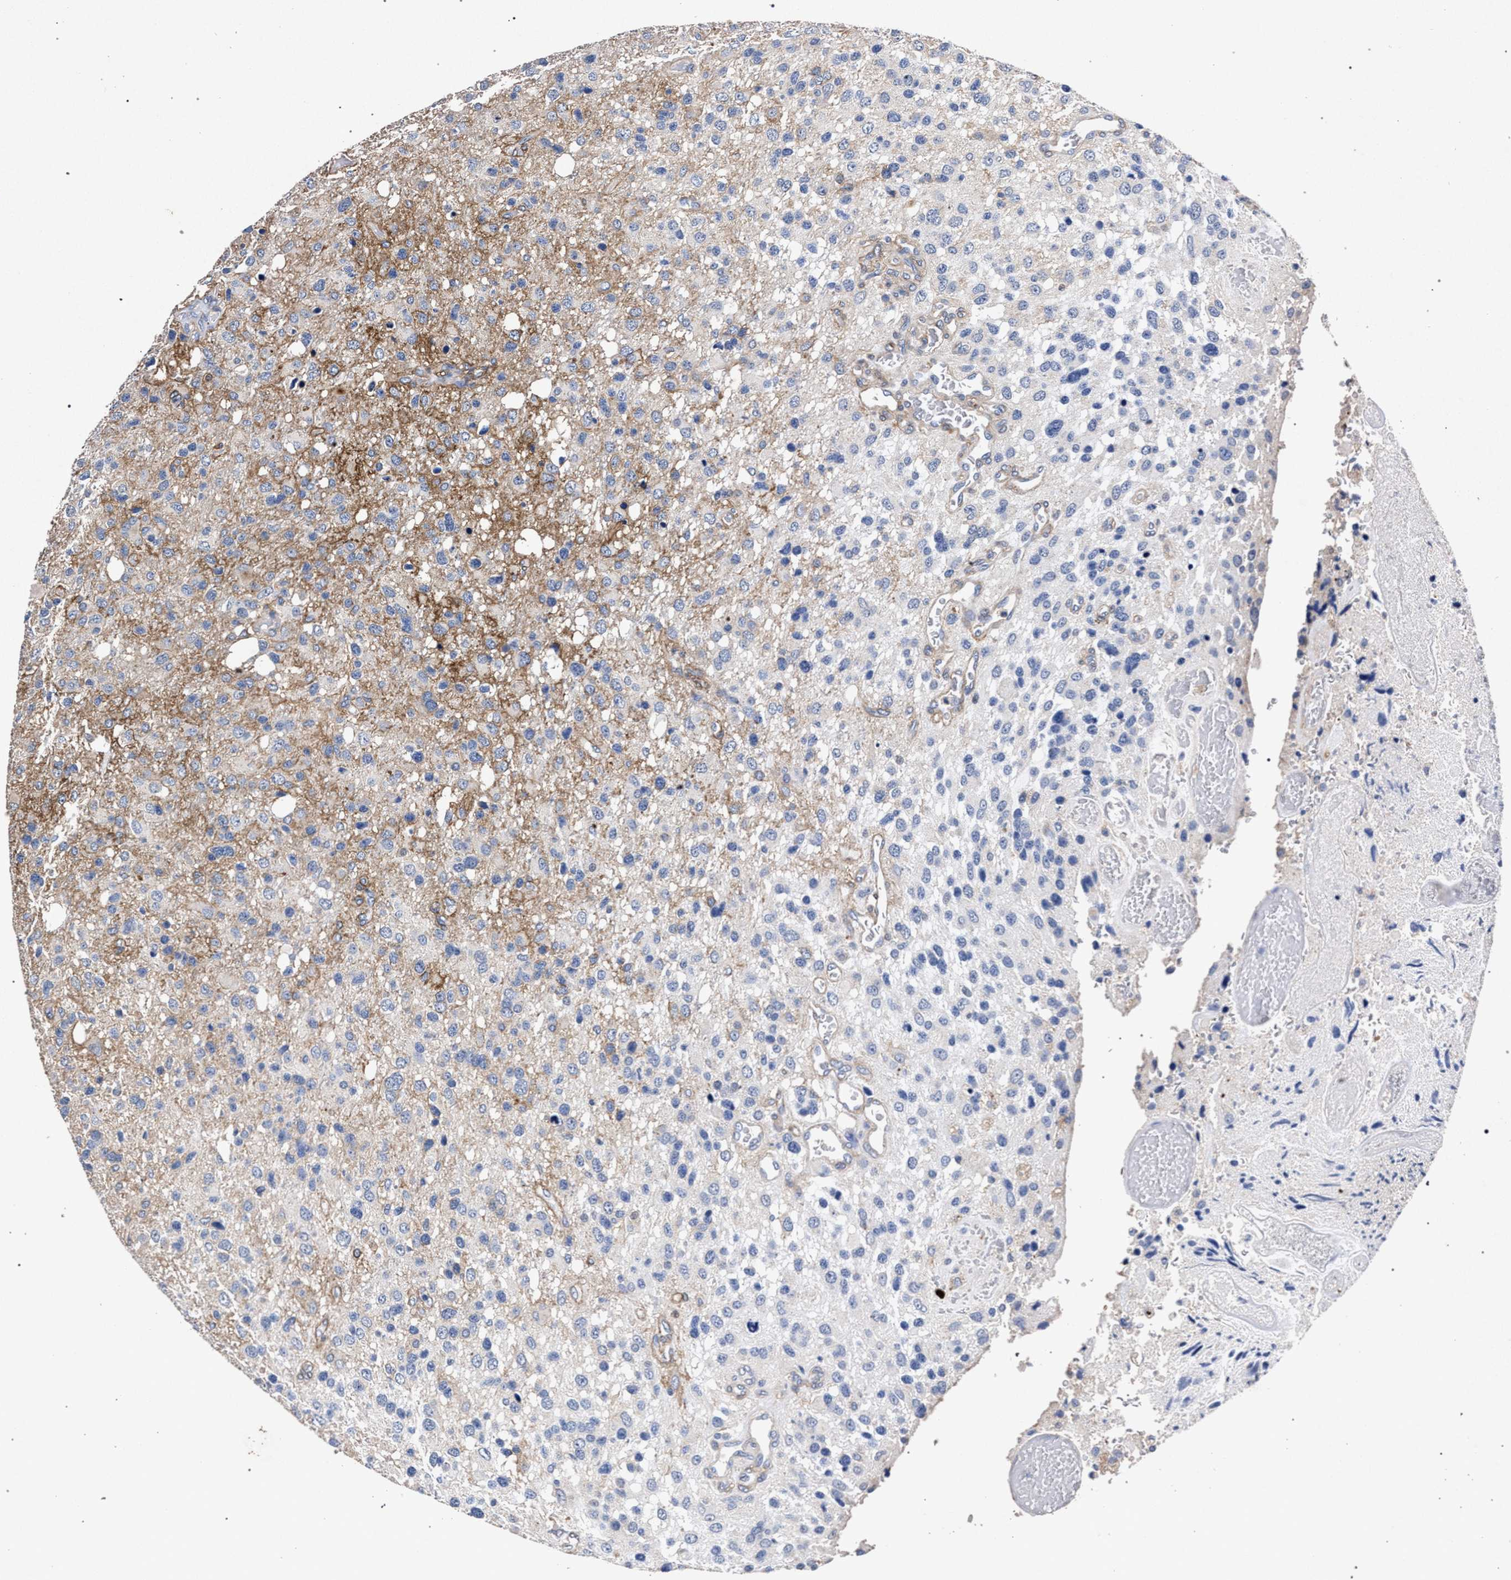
{"staining": {"intensity": "negative", "quantity": "none", "location": "none"}, "tissue": "glioma", "cell_type": "Tumor cells", "image_type": "cancer", "snomed": [{"axis": "morphology", "description": "Glioma, malignant, High grade"}, {"axis": "topography", "description": "Brain"}], "caption": "Malignant high-grade glioma was stained to show a protein in brown. There is no significant positivity in tumor cells.", "gene": "ATP1A2", "patient": {"sex": "female", "age": 58}}